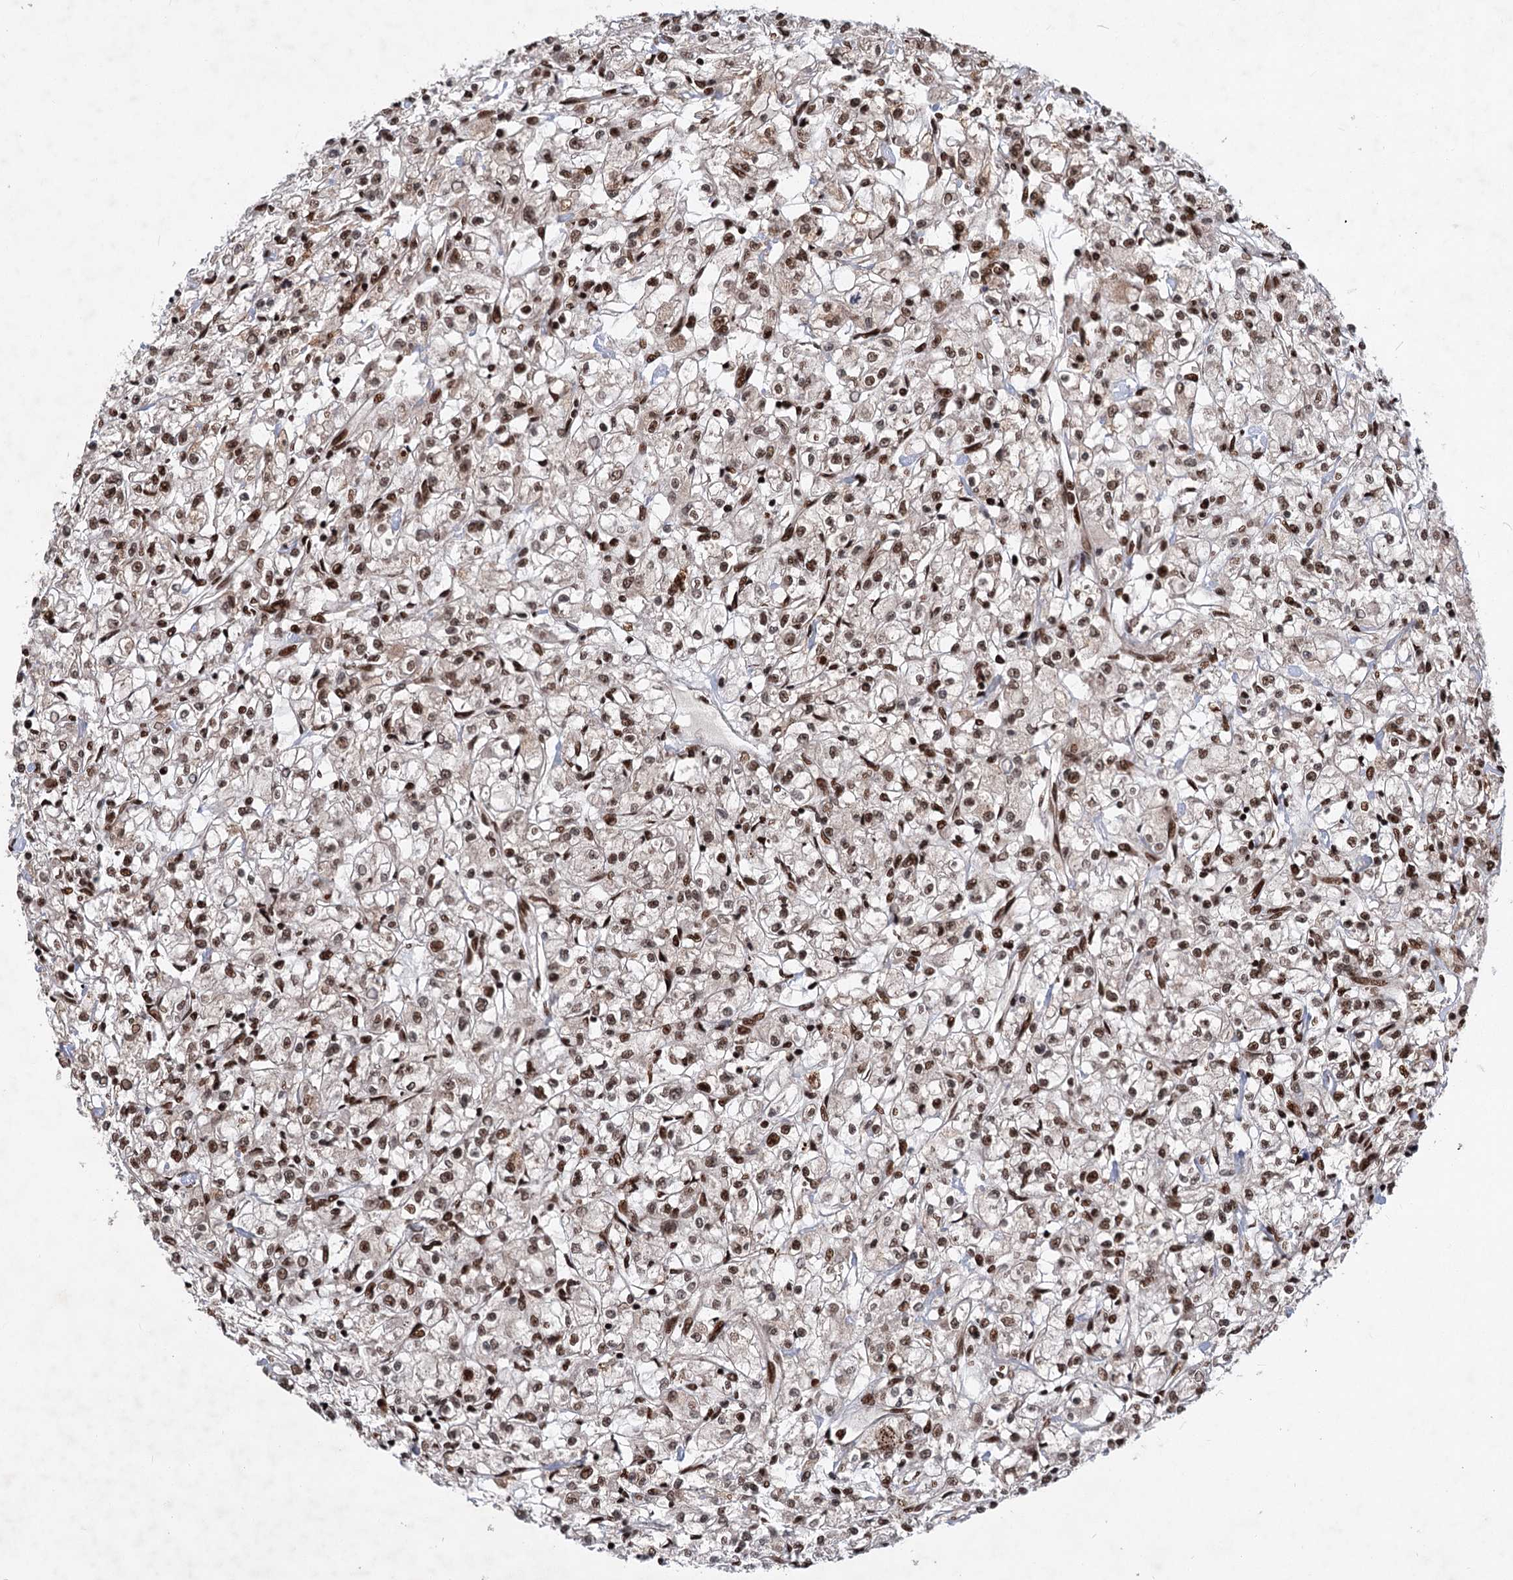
{"staining": {"intensity": "strong", "quantity": ">75%", "location": "nuclear"}, "tissue": "renal cancer", "cell_type": "Tumor cells", "image_type": "cancer", "snomed": [{"axis": "morphology", "description": "Adenocarcinoma, NOS"}, {"axis": "topography", "description": "Kidney"}], "caption": "DAB immunohistochemical staining of human adenocarcinoma (renal) reveals strong nuclear protein expression in approximately >75% of tumor cells.", "gene": "MAML1", "patient": {"sex": "female", "age": 59}}